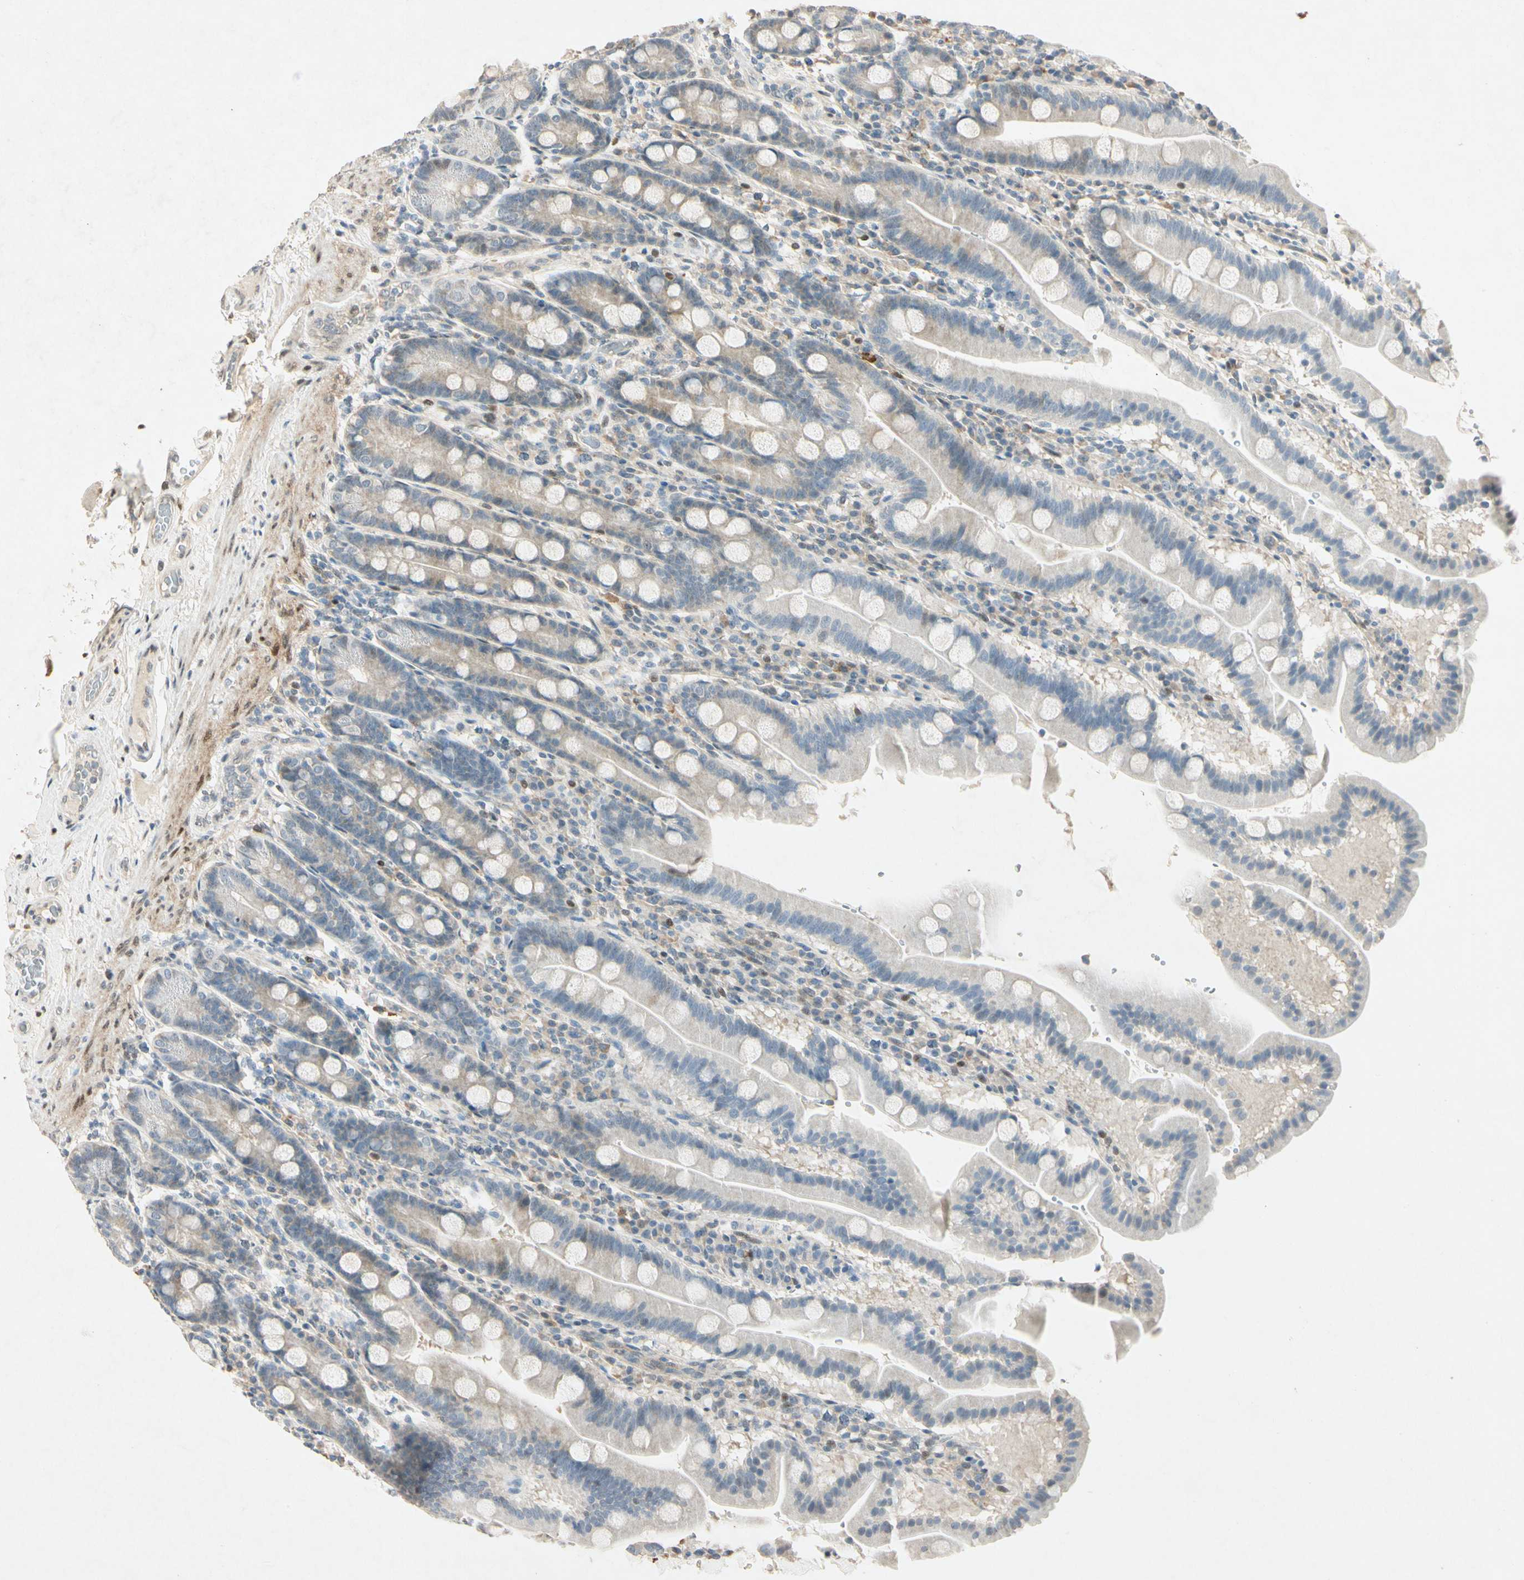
{"staining": {"intensity": "weak", "quantity": "25%-75%", "location": "cytoplasmic/membranous"}, "tissue": "duodenum", "cell_type": "Glandular cells", "image_type": "normal", "snomed": [{"axis": "morphology", "description": "Normal tissue, NOS"}, {"axis": "topography", "description": "Duodenum"}], "caption": "This is an image of IHC staining of normal duodenum, which shows weak staining in the cytoplasmic/membranous of glandular cells.", "gene": "HSPA1B", "patient": {"sex": "male", "age": 50}}